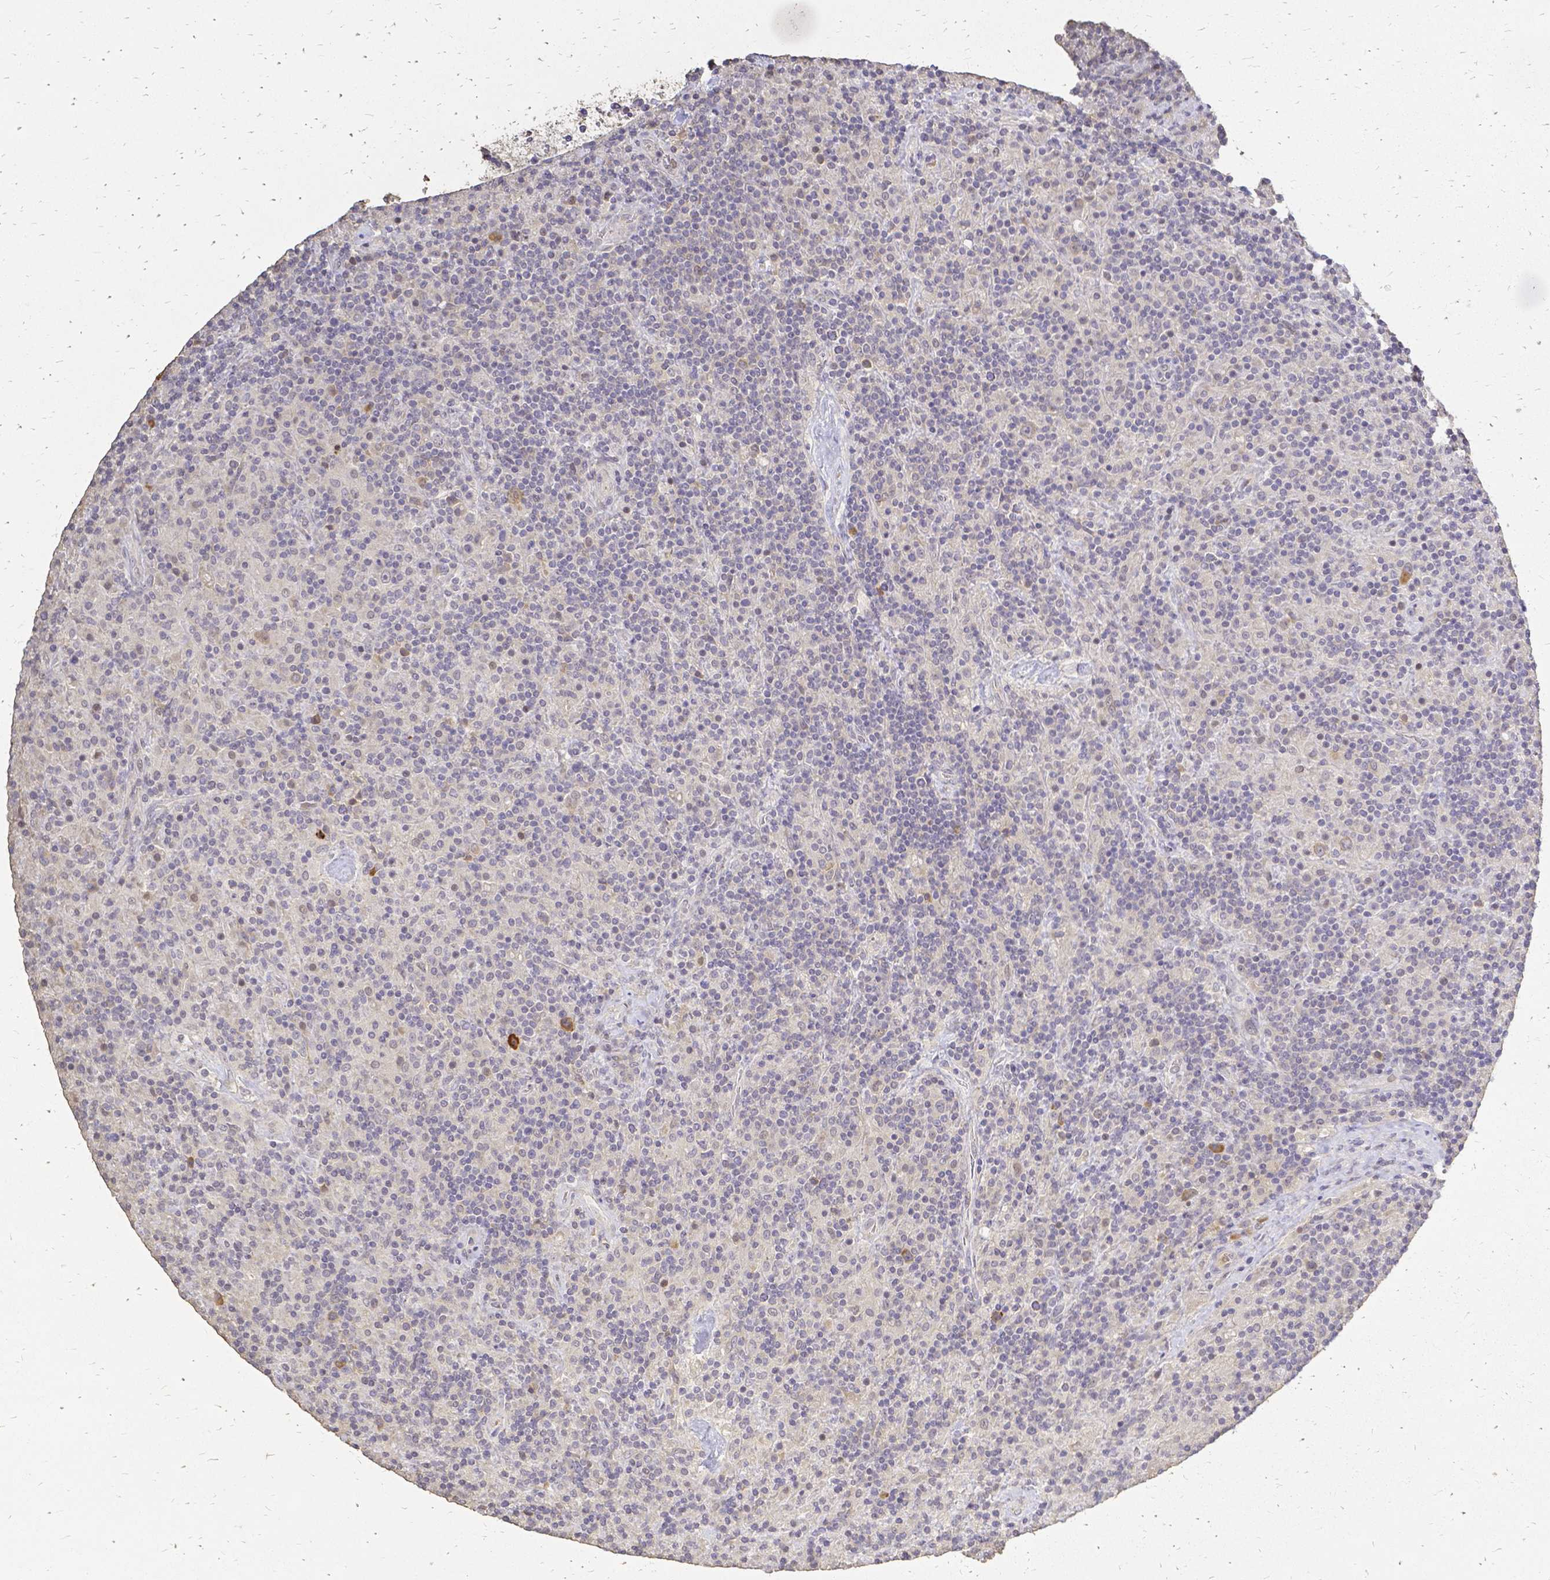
{"staining": {"intensity": "negative", "quantity": "none", "location": "none"}, "tissue": "lymphoma", "cell_type": "Tumor cells", "image_type": "cancer", "snomed": [{"axis": "morphology", "description": "Hodgkin's disease, NOS"}, {"axis": "topography", "description": "Lymph node"}], "caption": "DAB immunohistochemical staining of lymphoma reveals no significant positivity in tumor cells.", "gene": "CIB1", "patient": {"sex": "male", "age": 70}}